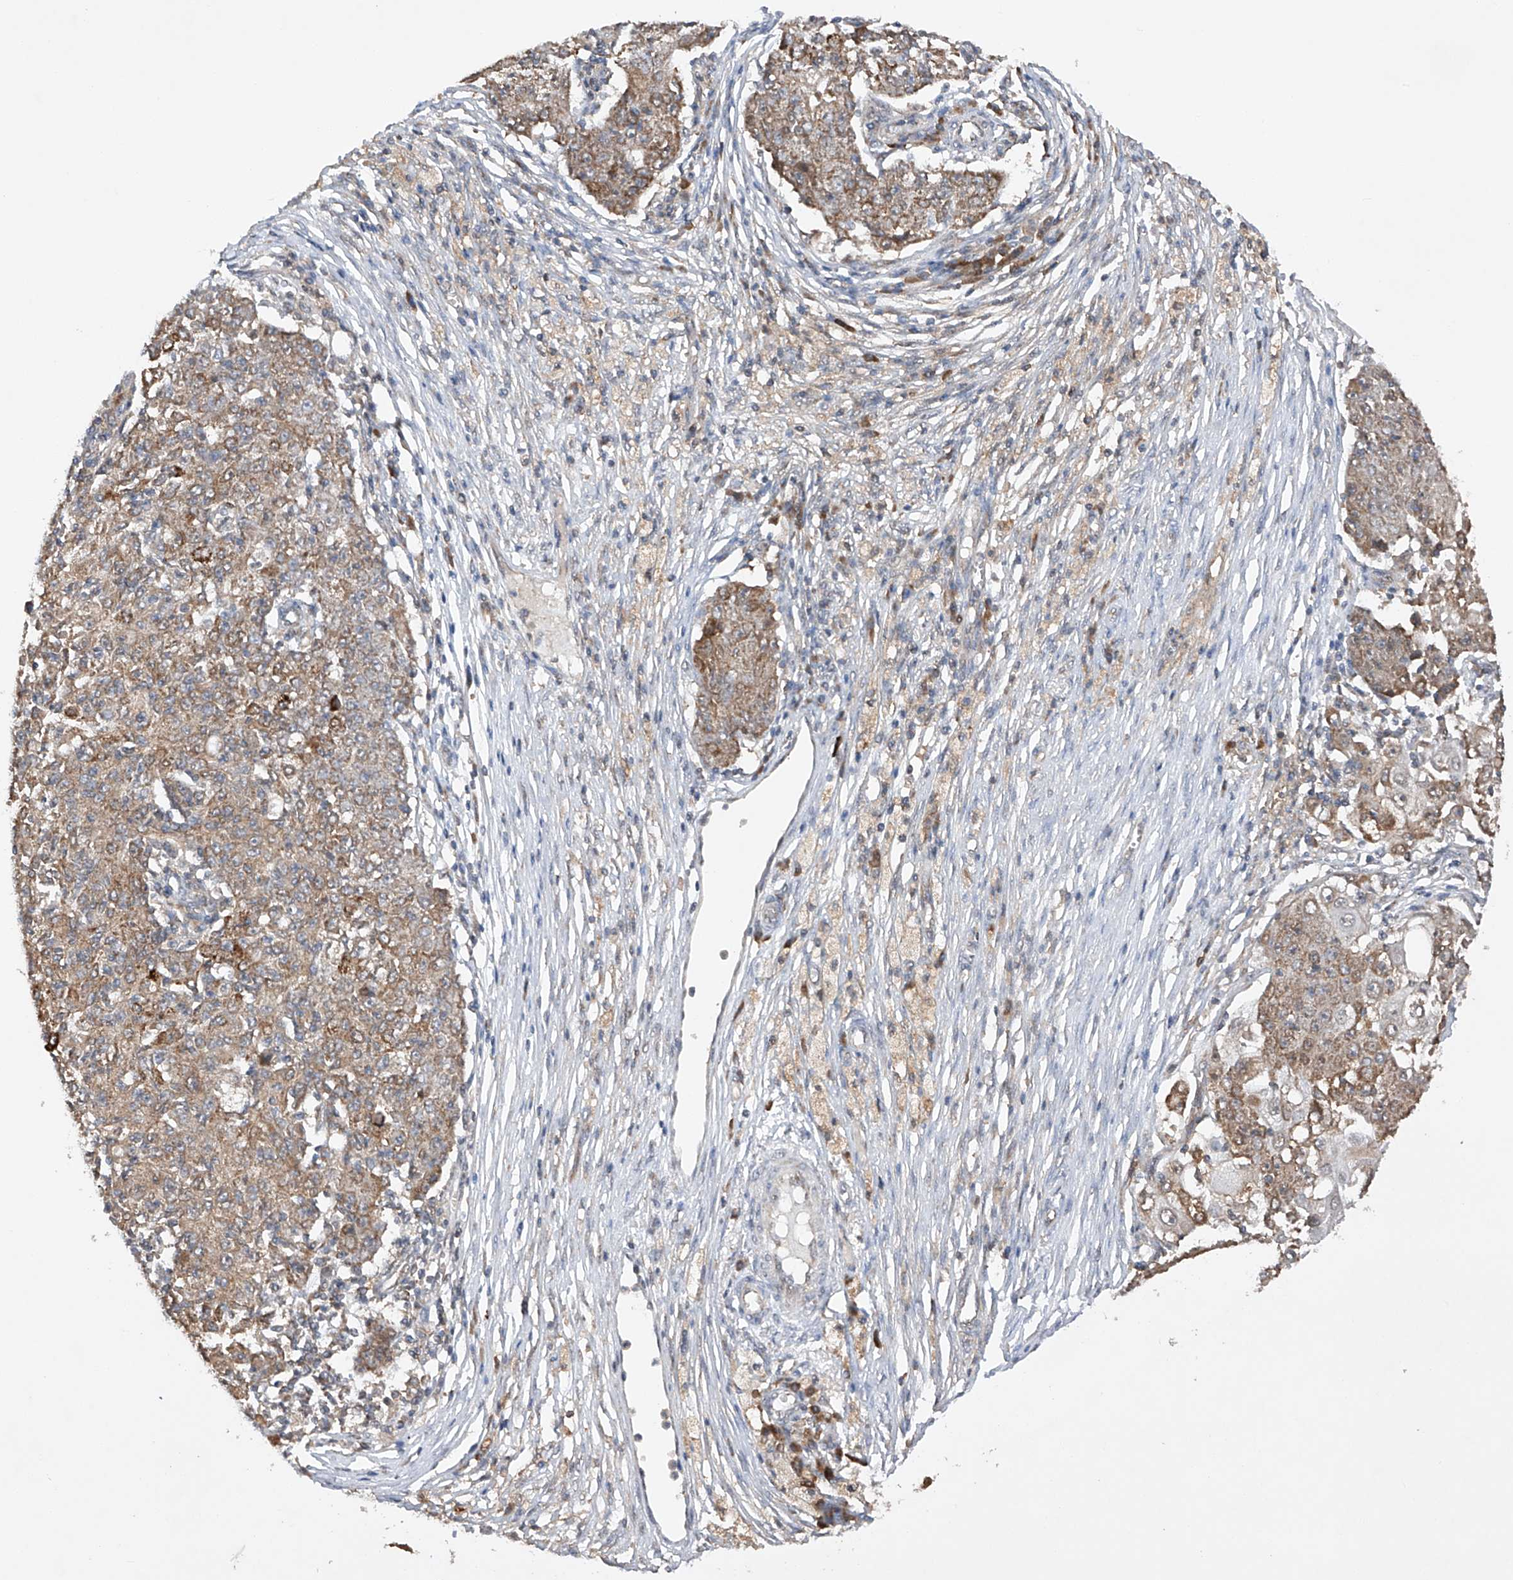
{"staining": {"intensity": "moderate", "quantity": "25%-75%", "location": "cytoplasmic/membranous"}, "tissue": "ovarian cancer", "cell_type": "Tumor cells", "image_type": "cancer", "snomed": [{"axis": "morphology", "description": "Carcinoma, endometroid"}, {"axis": "topography", "description": "Ovary"}], "caption": "A histopathology image showing moderate cytoplasmic/membranous expression in about 25%-75% of tumor cells in ovarian cancer, as visualized by brown immunohistochemical staining.", "gene": "SDHAF4", "patient": {"sex": "female", "age": 42}}